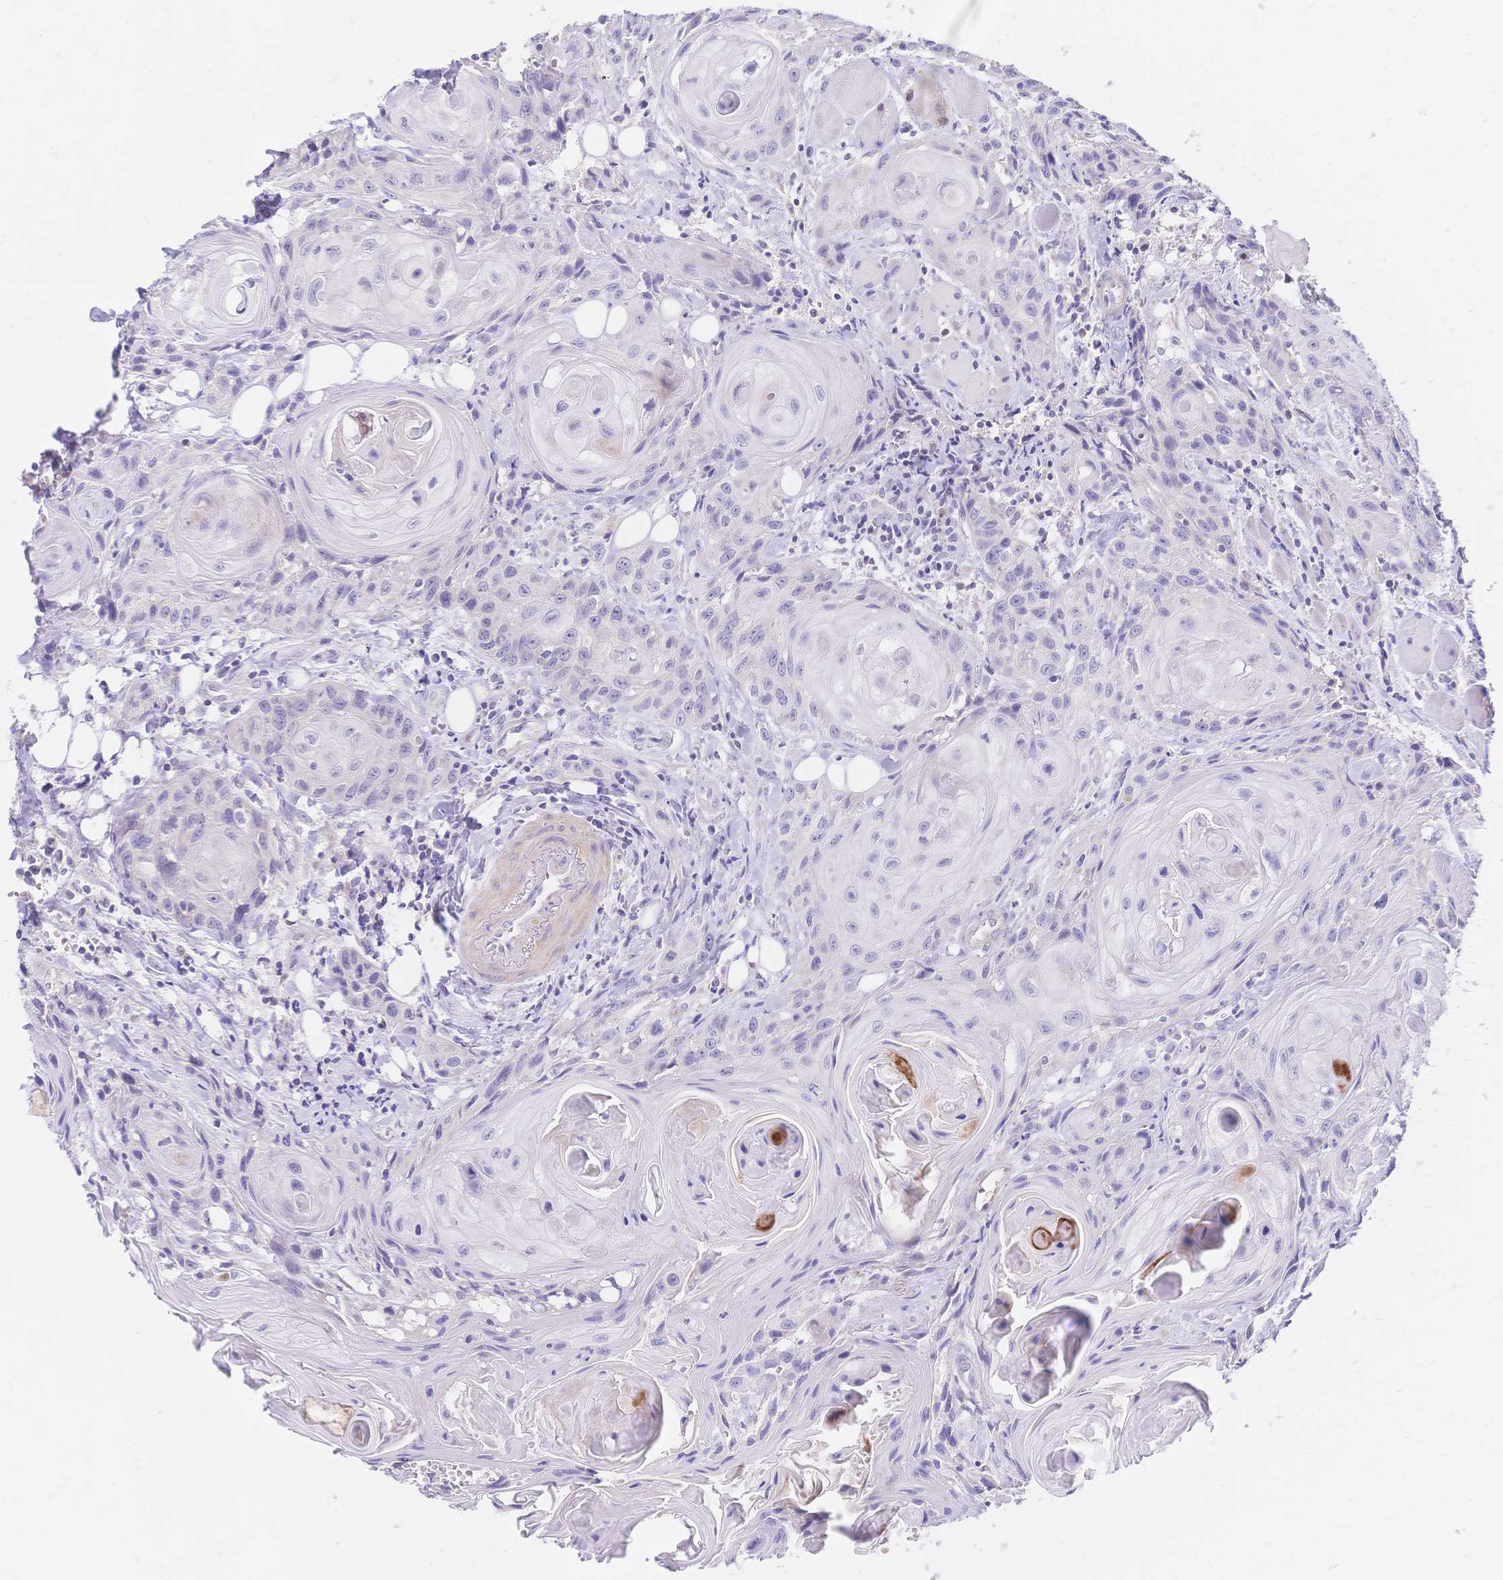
{"staining": {"intensity": "negative", "quantity": "none", "location": "none"}, "tissue": "head and neck cancer", "cell_type": "Tumor cells", "image_type": "cancer", "snomed": [{"axis": "morphology", "description": "Squamous cell carcinoma, NOS"}, {"axis": "topography", "description": "Oral tissue"}, {"axis": "topography", "description": "Head-Neck"}], "caption": "This is an immunohistochemistry (IHC) image of head and neck cancer (squamous cell carcinoma). There is no expression in tumor cells.", "gene": "CLEC18B", "patient": {"sex": "male", "age": 58}}